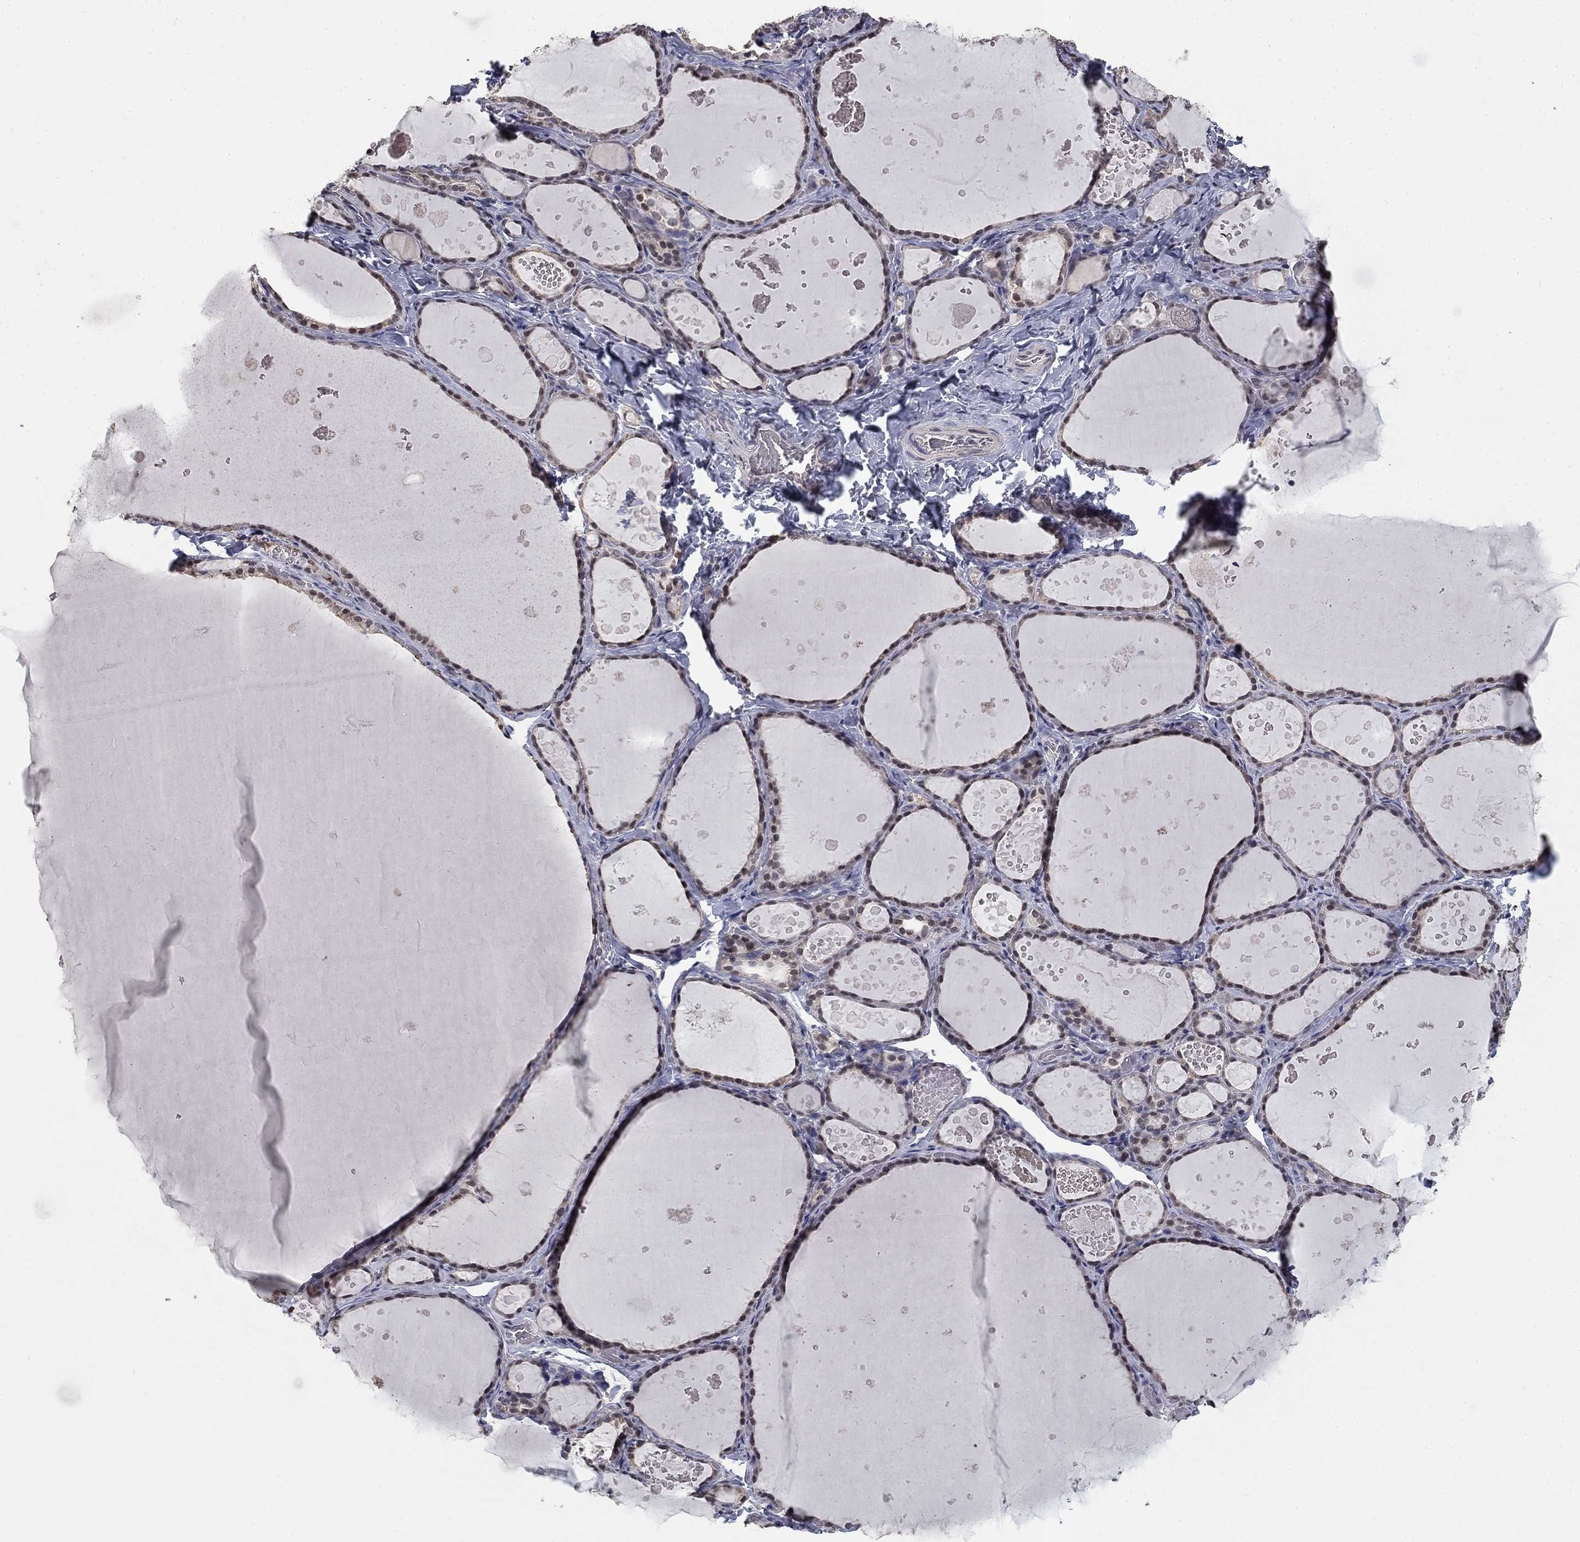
{"staining": {"intensity": "negative", "quantity": "none", "location": "none"}, "tissue": "thyroid gland", "cell_type": "Glandular cells", "image_type": "normal", "snomed": [{"axis": "morphology", "description": "Normal tissue, NOS"}, {"axis": "topography", "description": "Thyroid gland"}], "caption": "This is an immunohistochemistry histopathology image of normal thyroid gland. There is no staining in glandular cells.", "gene": "SPATA33", "patient": {"sex": "female", "age": 56}}